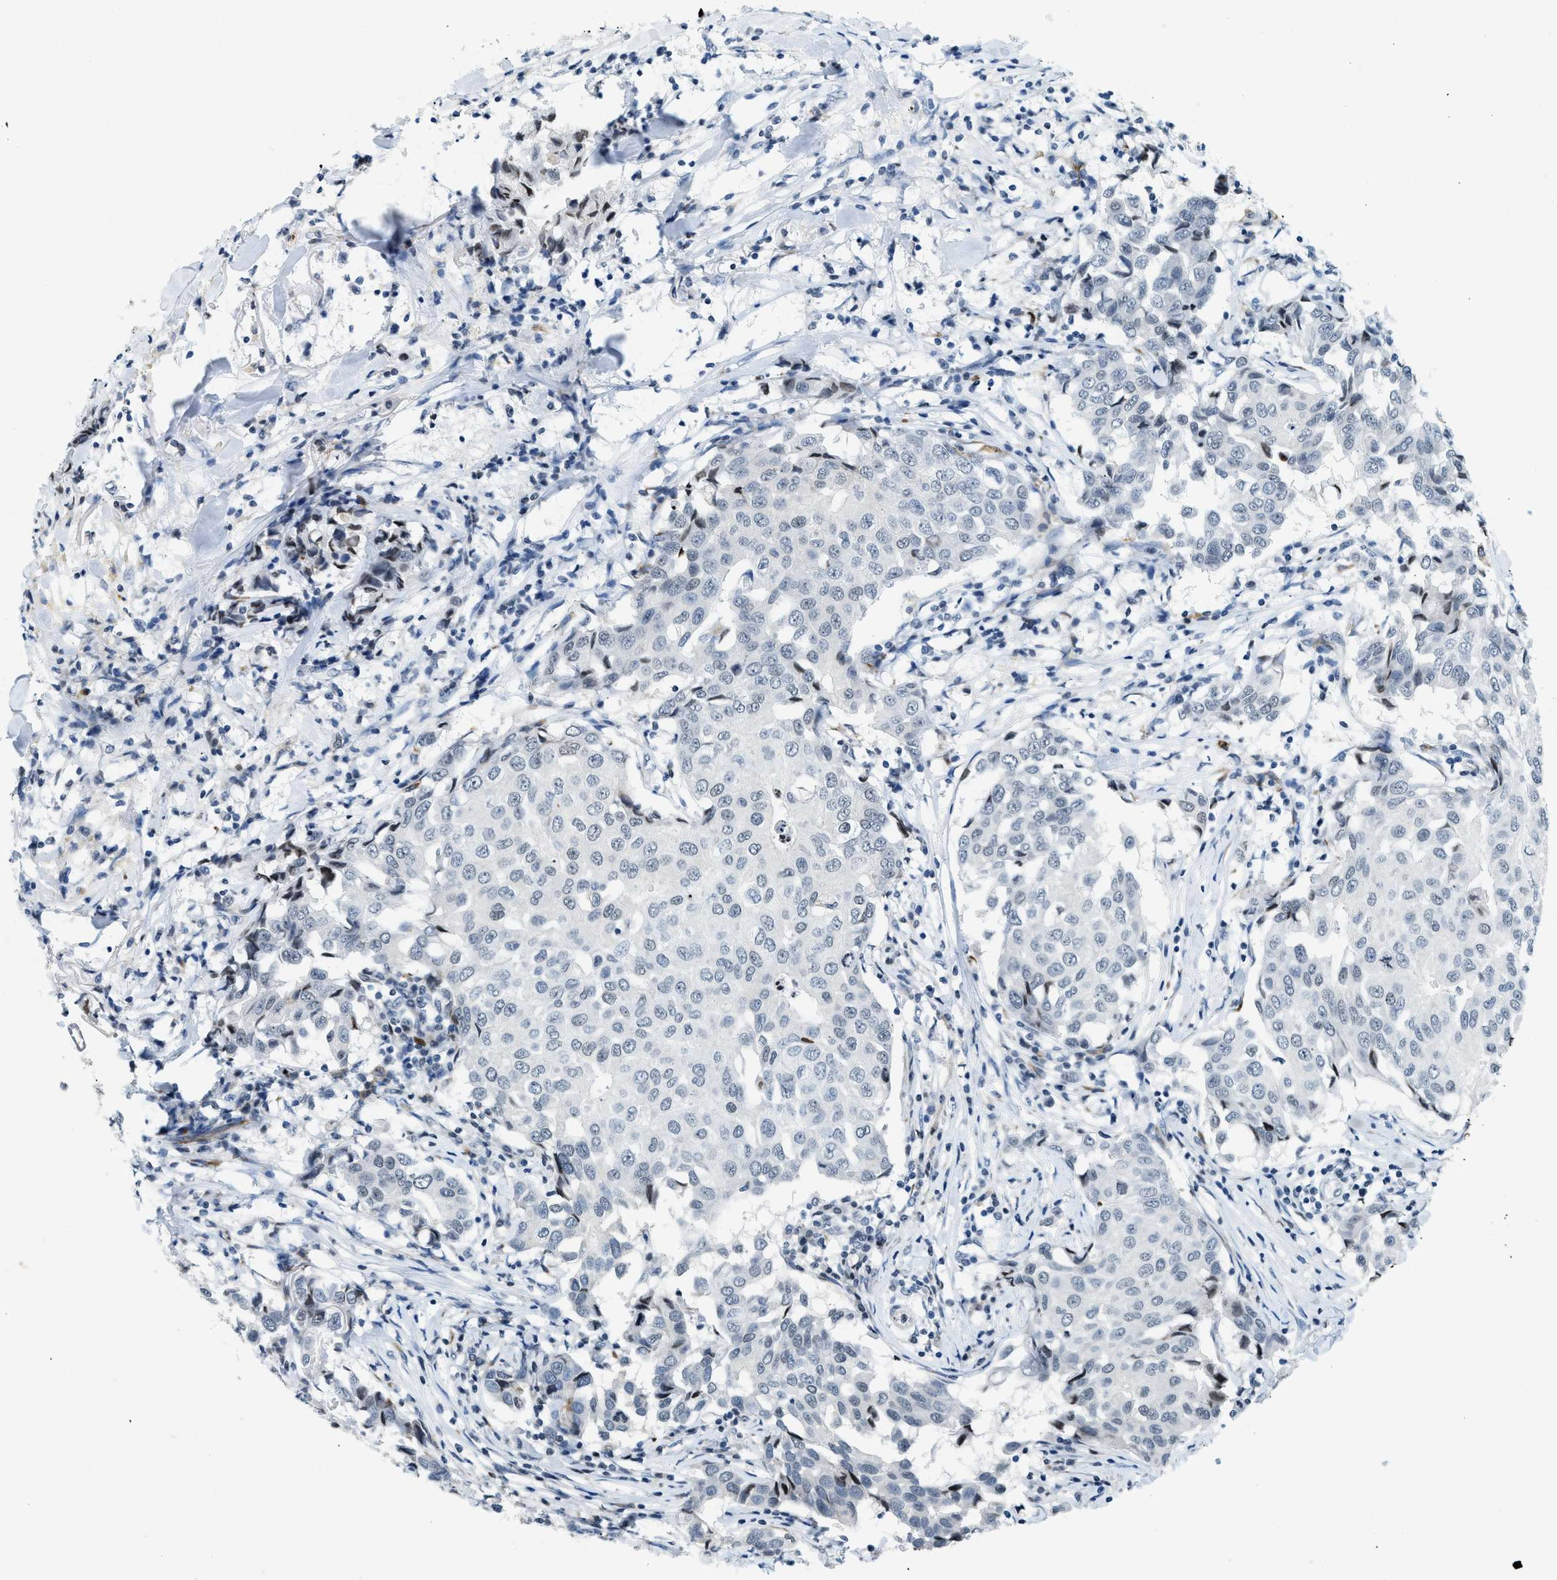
{"staining": {"intensity": "negative", "quantity": "none", "location": "none"}, "tissue": "breast cancer", "cell_type": "Tumor cells", "image_type": "cancer", "snomed": [{"axis": "morphology", "description": "Duct carcinoma"}, {"axis": "topography", "description": "Breast"}], "caption": "The histopathology image exhibits no staining of tumor cells in breast invasive ductal carcinoma.", "gene": "UVRAG", "patient": {"sex": "female", "age": 80}}